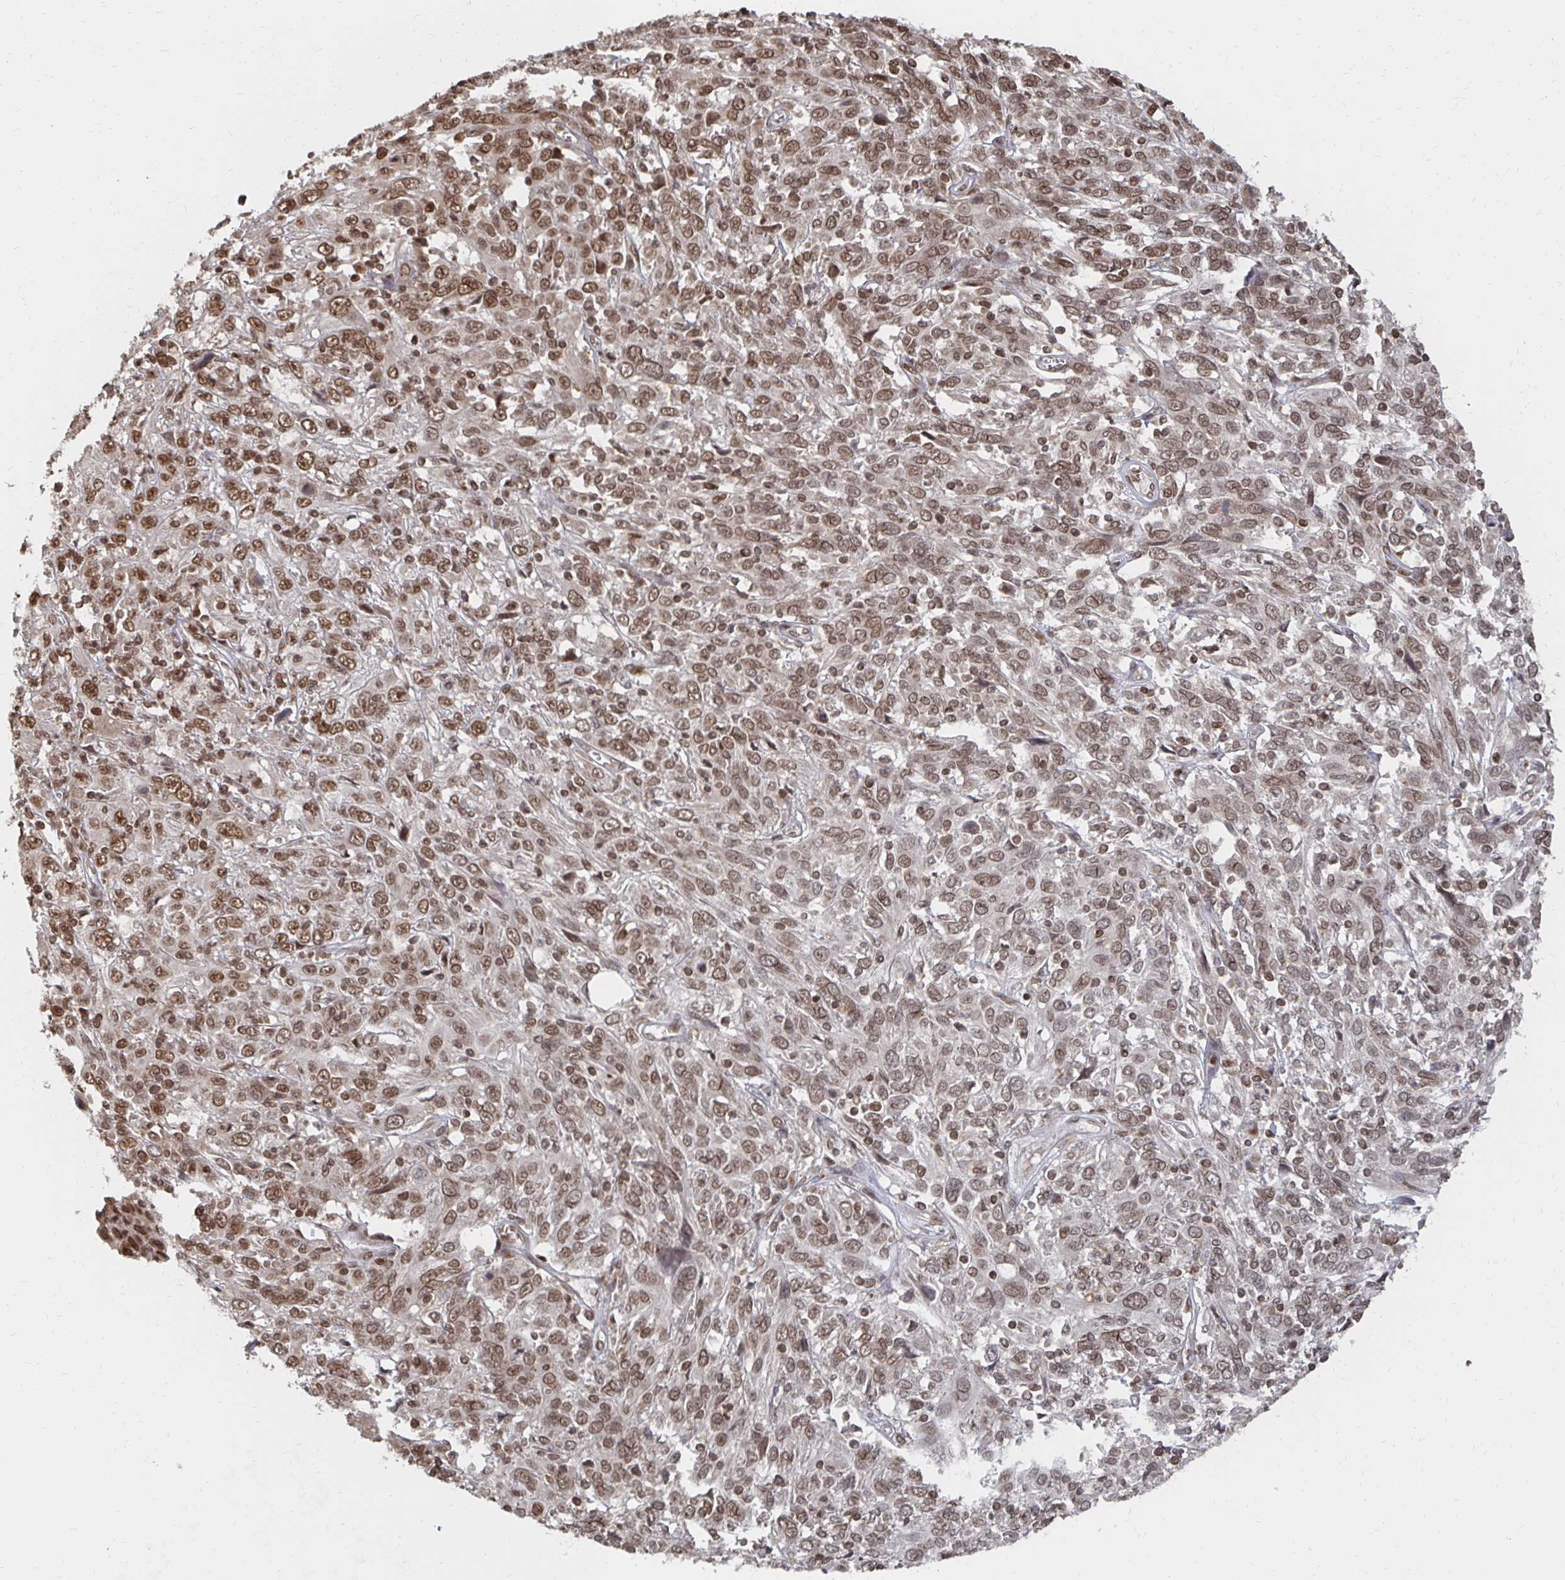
{"staining": {"intensity": "moderate", "quantity": ">75%", "location": "nuclear"}, "tissue": "cervical cancer", "cell_type": "Tumor cells", "image_type": "cancer", "snomed": [{"axis": "morphology", "description": "Squamous cell carcinoma, NOS"}, {"axis": "topography", "description": "Cervix"}], "caption": "Immunohistochemistry of human cervical cancer exhibits medium levels of moderate nuclear positivity in about >75% of tumor cells.", "gene": "GTF3C6", "patient": {"sex": "female", "age": 46}}